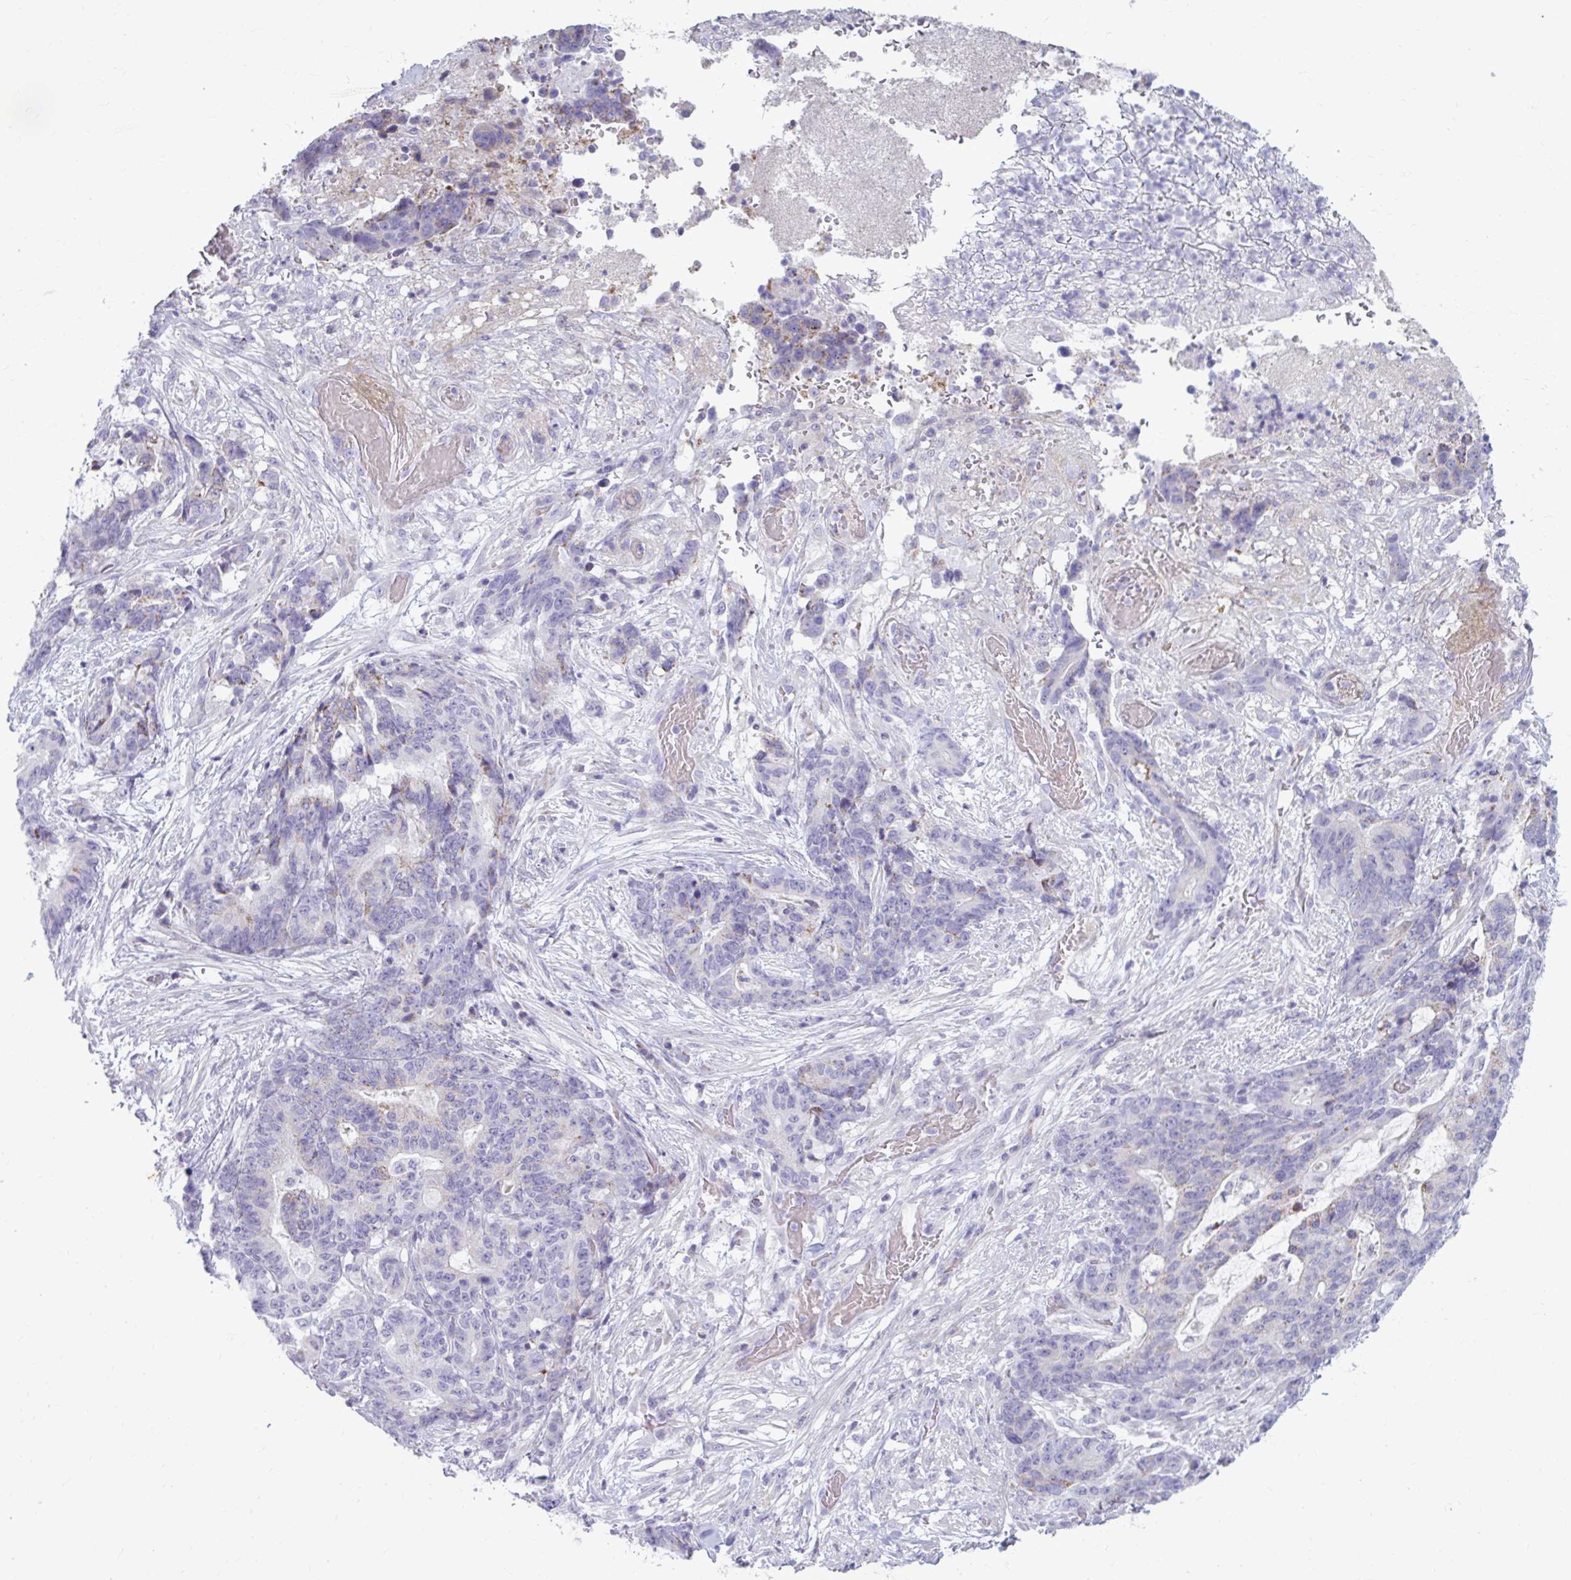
{"staining": {"intensity": "negative", "quantity": "none", "location": "none"}, "tissue": "stomach cancer", "cell_type": "Tumor cells", "image_type": "cancer", "snomed": [{"axis": "morphology", "description": "Normal tissue, NOS"}, {"axis": "morphology", "description": "Adenocarcinoma, NOS"}, {"axis": "topography", "description": "Stomach"}], "caption": "Tumor cells are negative for protein expression in human adenocarcinoma (stomach). (DAB (3,3'-diaminobenzidine) IHC with hematoxylin counter stain).", "gene": "MSMO1", "patient": {"sex": "female", "age": 64}}